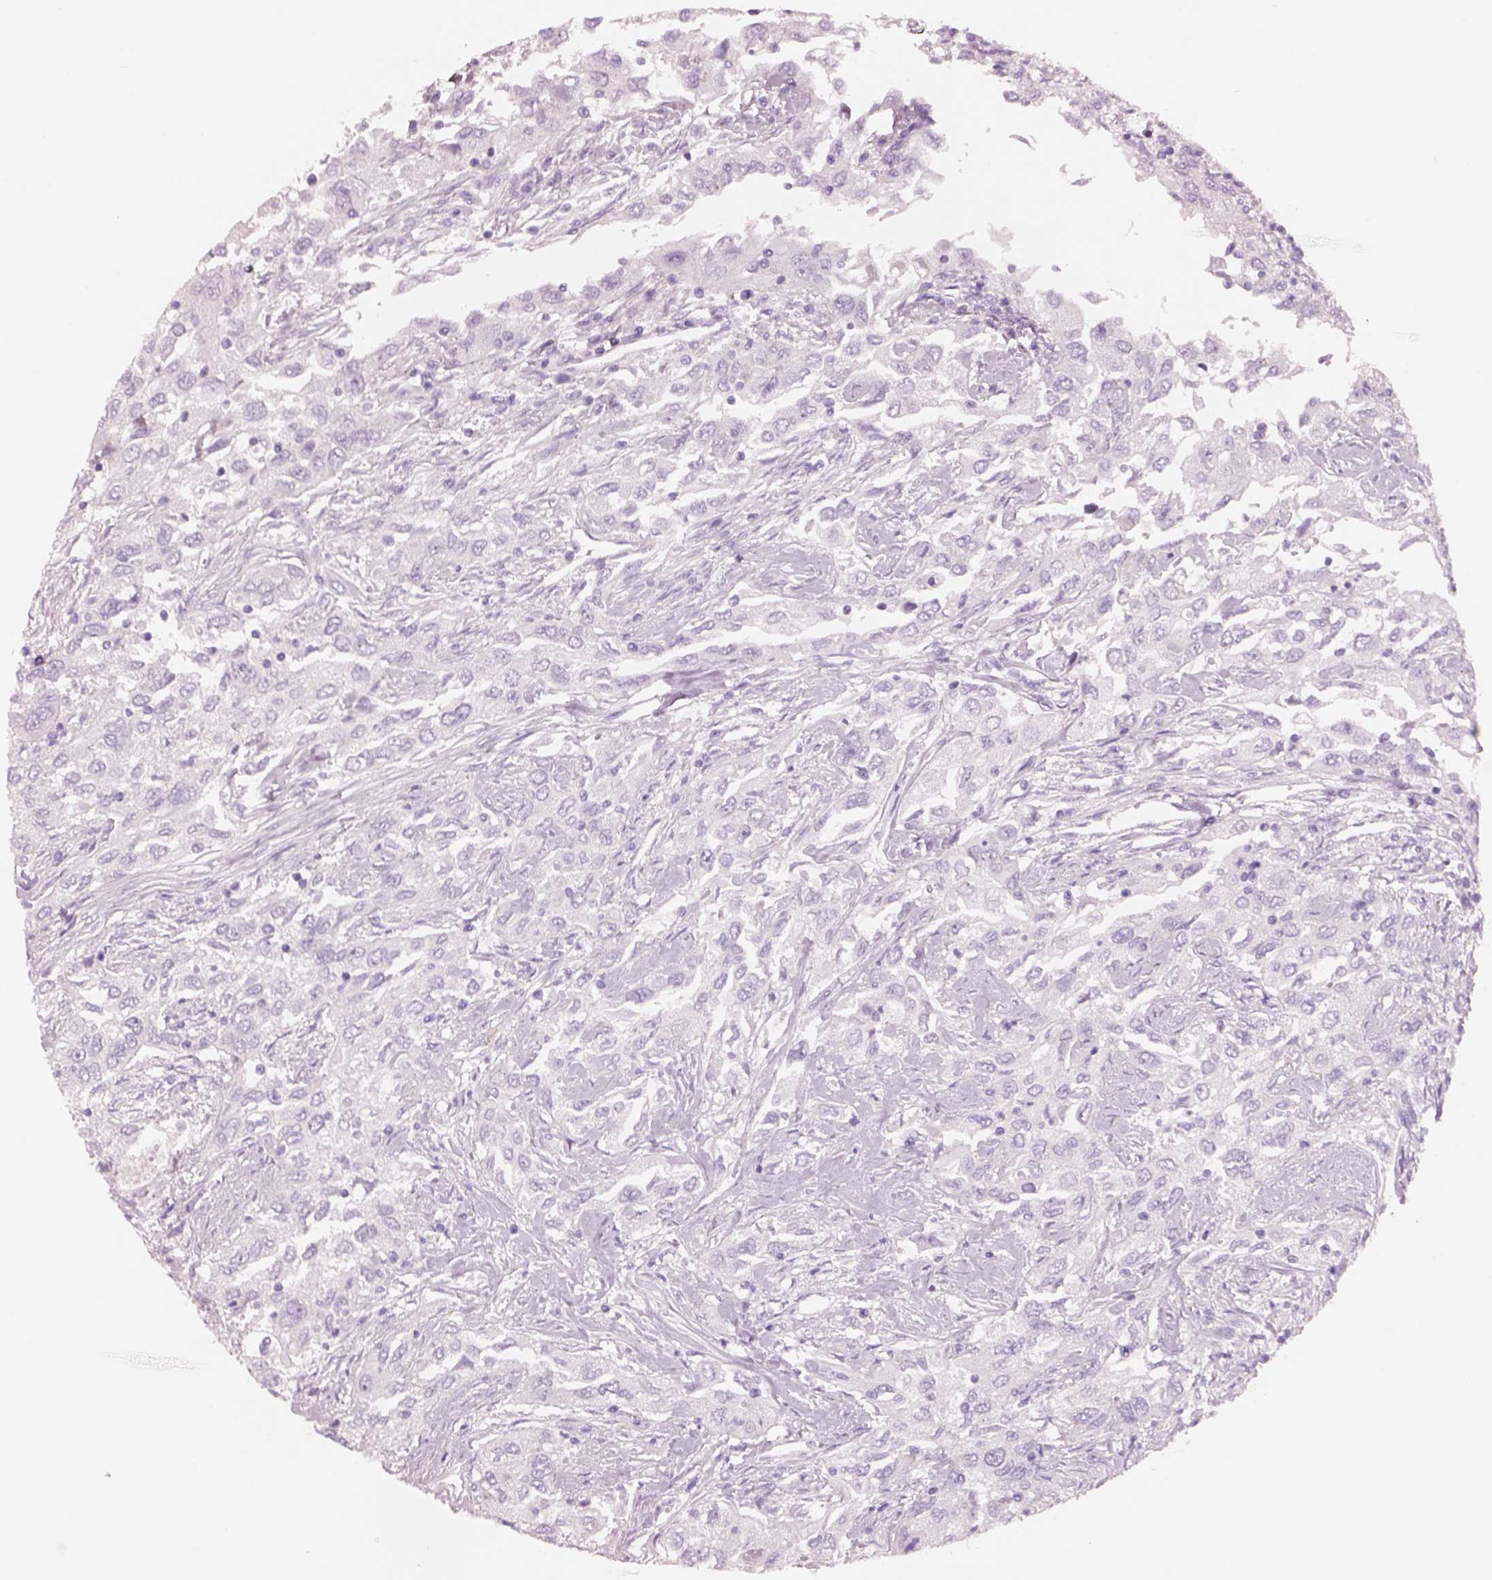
{"staining": {"intensity": "negative", "quantity": "none", "location": "none"}, "tissue": "urothelial cancer", "cell_type": "Tumor cells", "image_type": "cancer", "snomed": [{"axis": "morphology", "description": "Urothelial carcinoma, High grade"}, {"axis": "topography", "description": "Urinary bladder"}], "caption": "DAB (3,3'-diaminobenzidine) immunohistochemical staining of urothelial cancer demonstrates no significant staining in tumor cells.", "gene": "PNOC", "patient": {"sex": "male", "age": 76}}